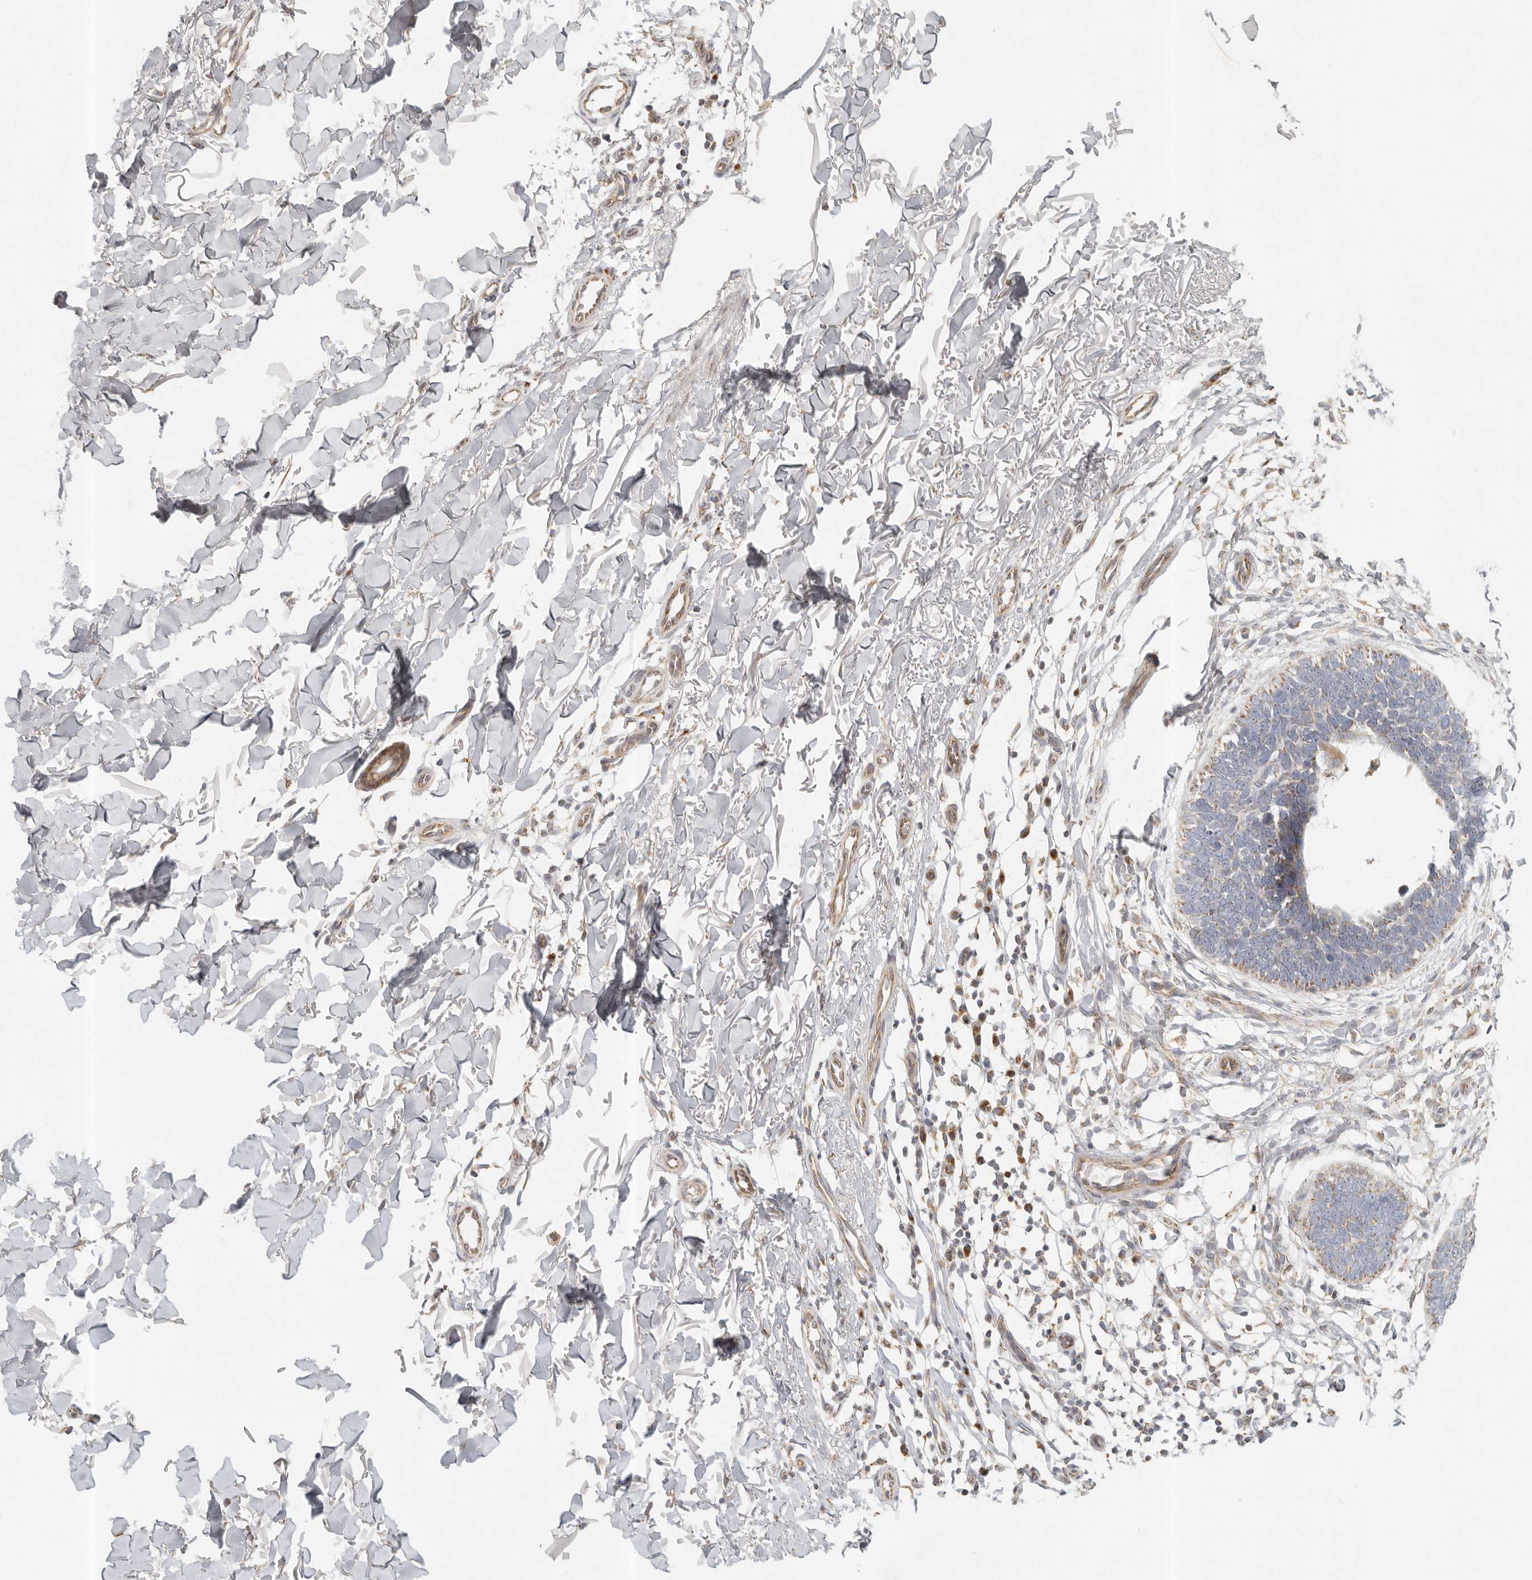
{"staining": {"intensity": "moderate", "quantity": "<25%", "location": "cytoplasmic/membranous"}, "tissue": "skin cancer", "cell_type": "Tumor cells", "image_type": "cancer", "snomed": [{"axis": "morphology", "description": "Normal tissue, NOS"}, {"axis": "morphology", "description": "Basal cell carcinoma"}, {"axis": "topography", "description": "Skin"}], "caption": "Protein expression analysis of skin cancer (basal cell carcinoma) exhibits moderate cytoplasmic/membranous staining in approximately <25% of tumor cells.", "gene": "KDF1", "patient": {"sex": "male", "age": 77}}